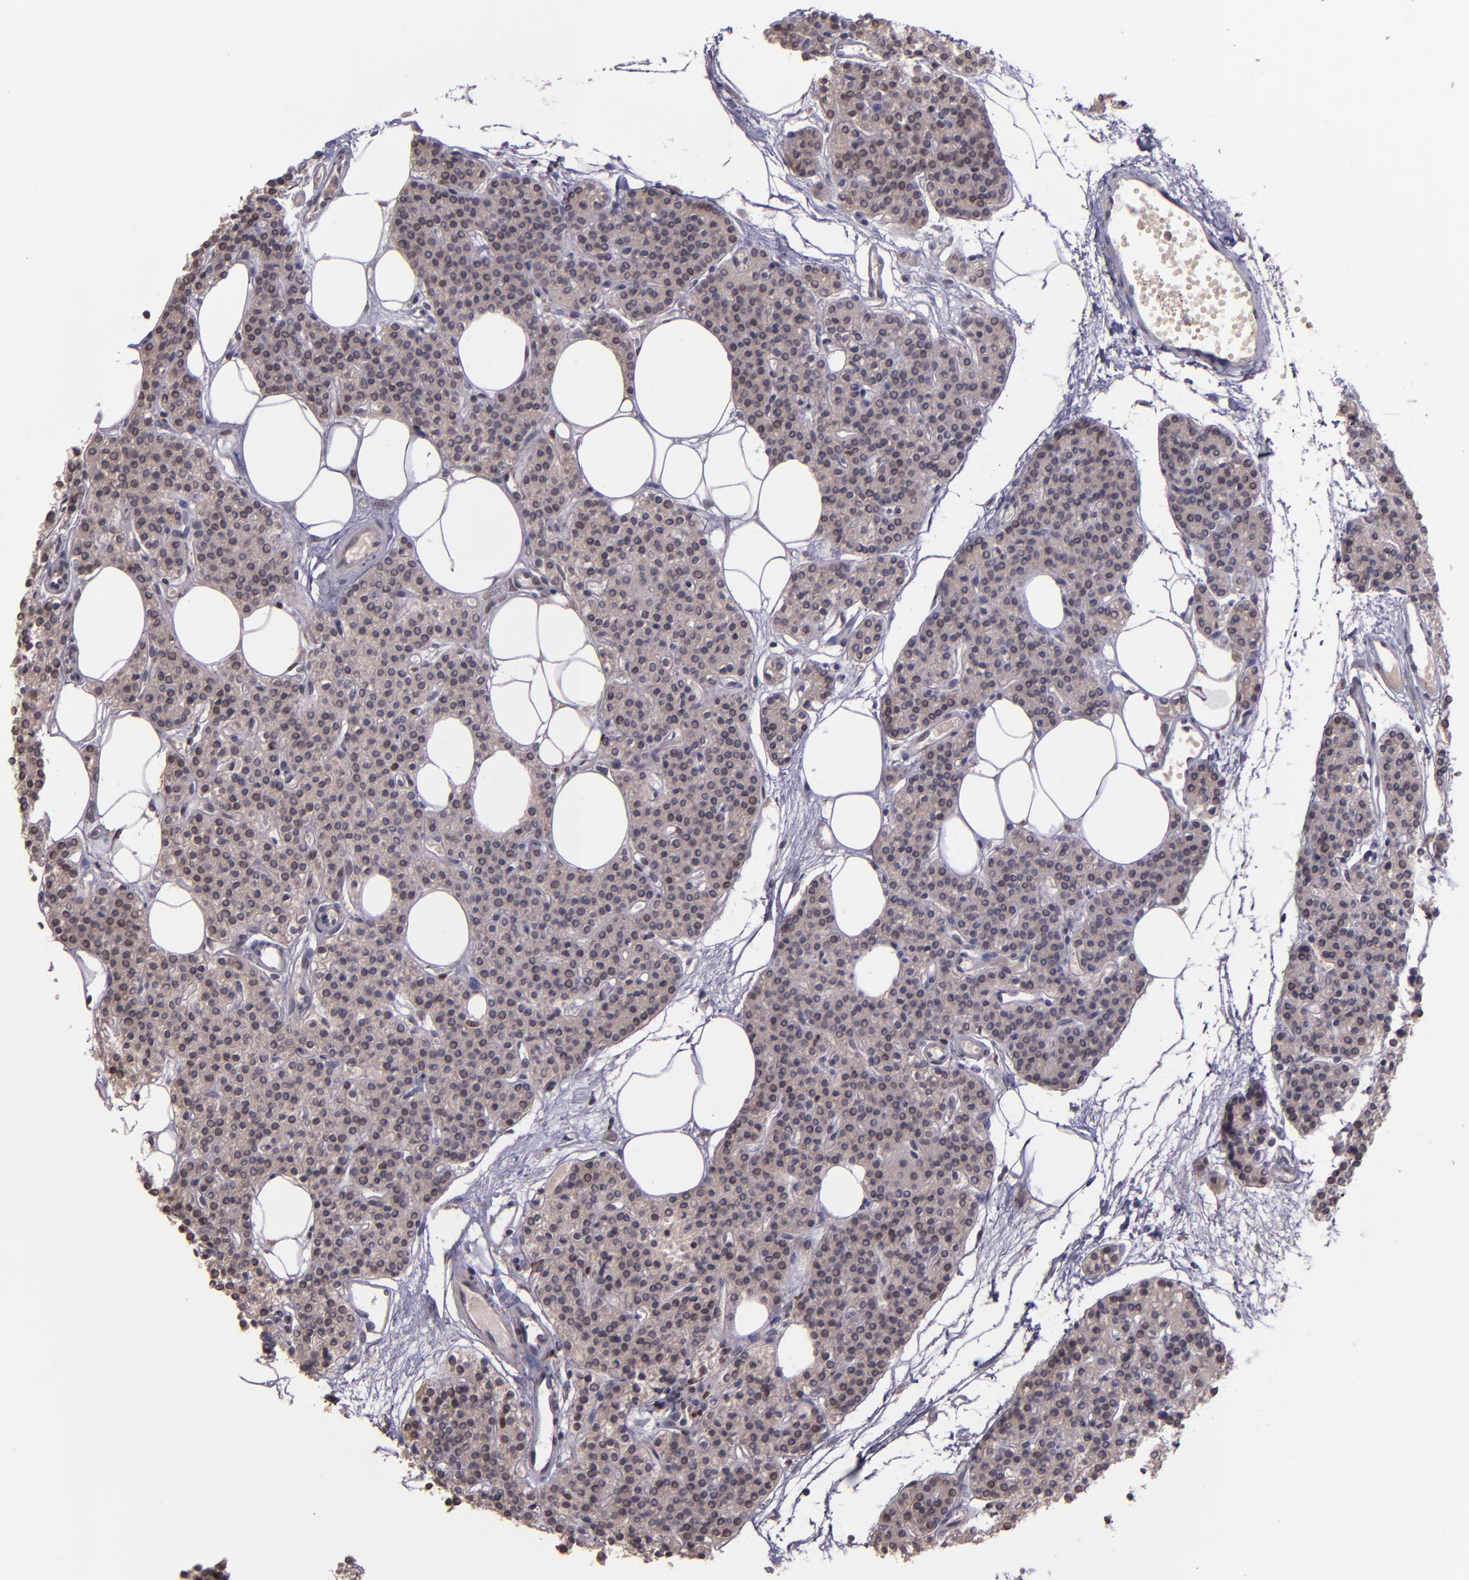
{"staining": {"intensity": "weak", "quantity": ">75%", "location": "cytoplasmic/membranous,nuclear"}, "tissue": "parathyroid gland", "cell_type": "Glandular cells", "image_type": "normal", "snomed": [{"axis": "morphology", "description": "Normal tissue, NOS"}, {"axis": "topography", "description": "Parathyroid gland"}], "caption": "High-magnification brightfield microscopy of unremarkable parathyroid gland stained with DAB (brown) and counterstained with hematoxylin (blue). glandular cells exhibit weak cytoplasmic/membranous,nuclear positivity is seen in about>75% of cells.", "gene": "NUP62CL", "patient": {"sex": "male", "age": 24}}